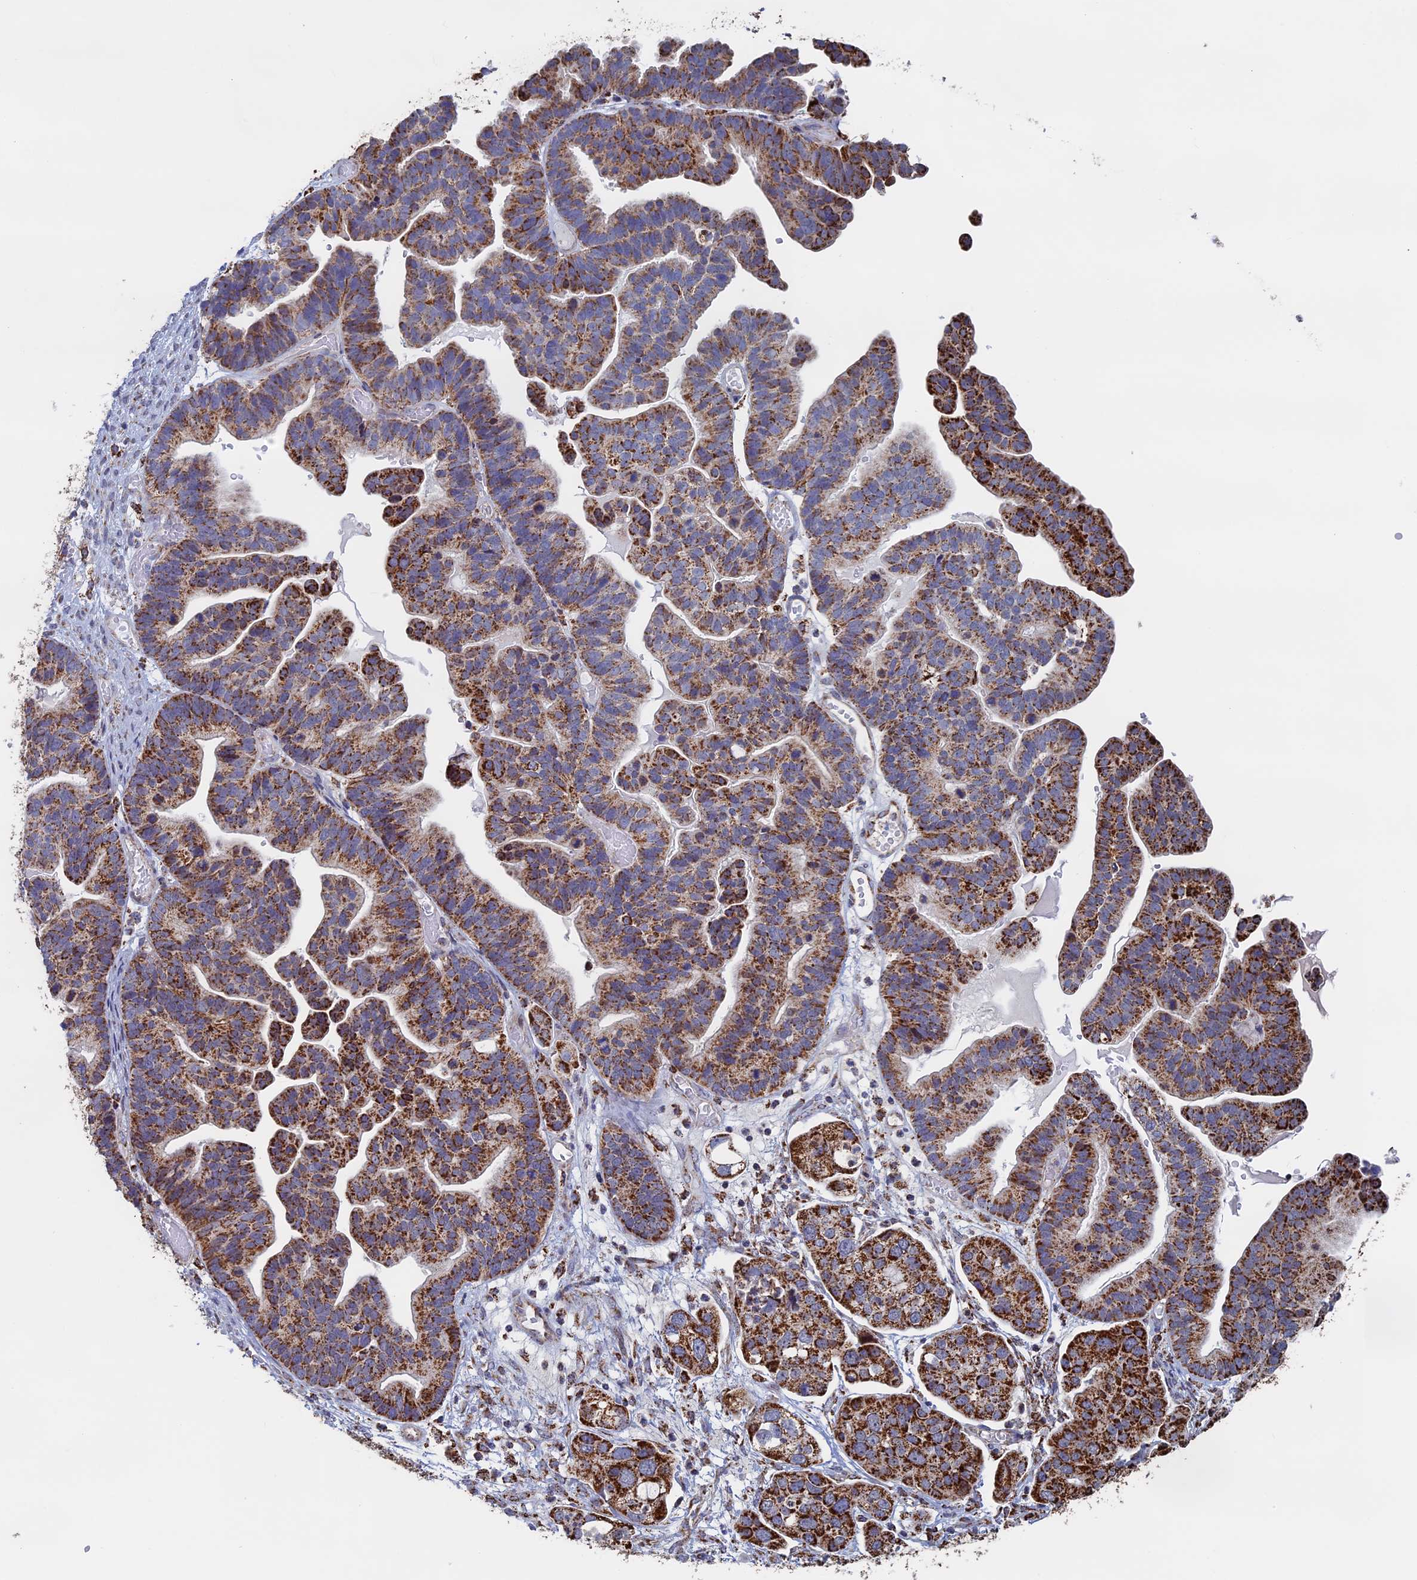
{"staining": {"intensity": "strong", "quantity": ">75%", "location": "cytoplasmic/membranous"}, "tissue": "ovarian cancer", "cell_type": "Tumor cells", "image_type": "cancer", "snomed": [{"axis": "morphology", "description": "Cystadenocarcinoma, serous, NOS"}, {"axis": "topography", "description": "Ovary"}], "caption": "This is a histology image of immunohistochemistry (IHC) staining of ovarian cancer, which shows strong staining in the cytoplasmic/membranous of tumor cells.", "gene": "SEC24D", "patient": {"sex": "female", "age": 56}}